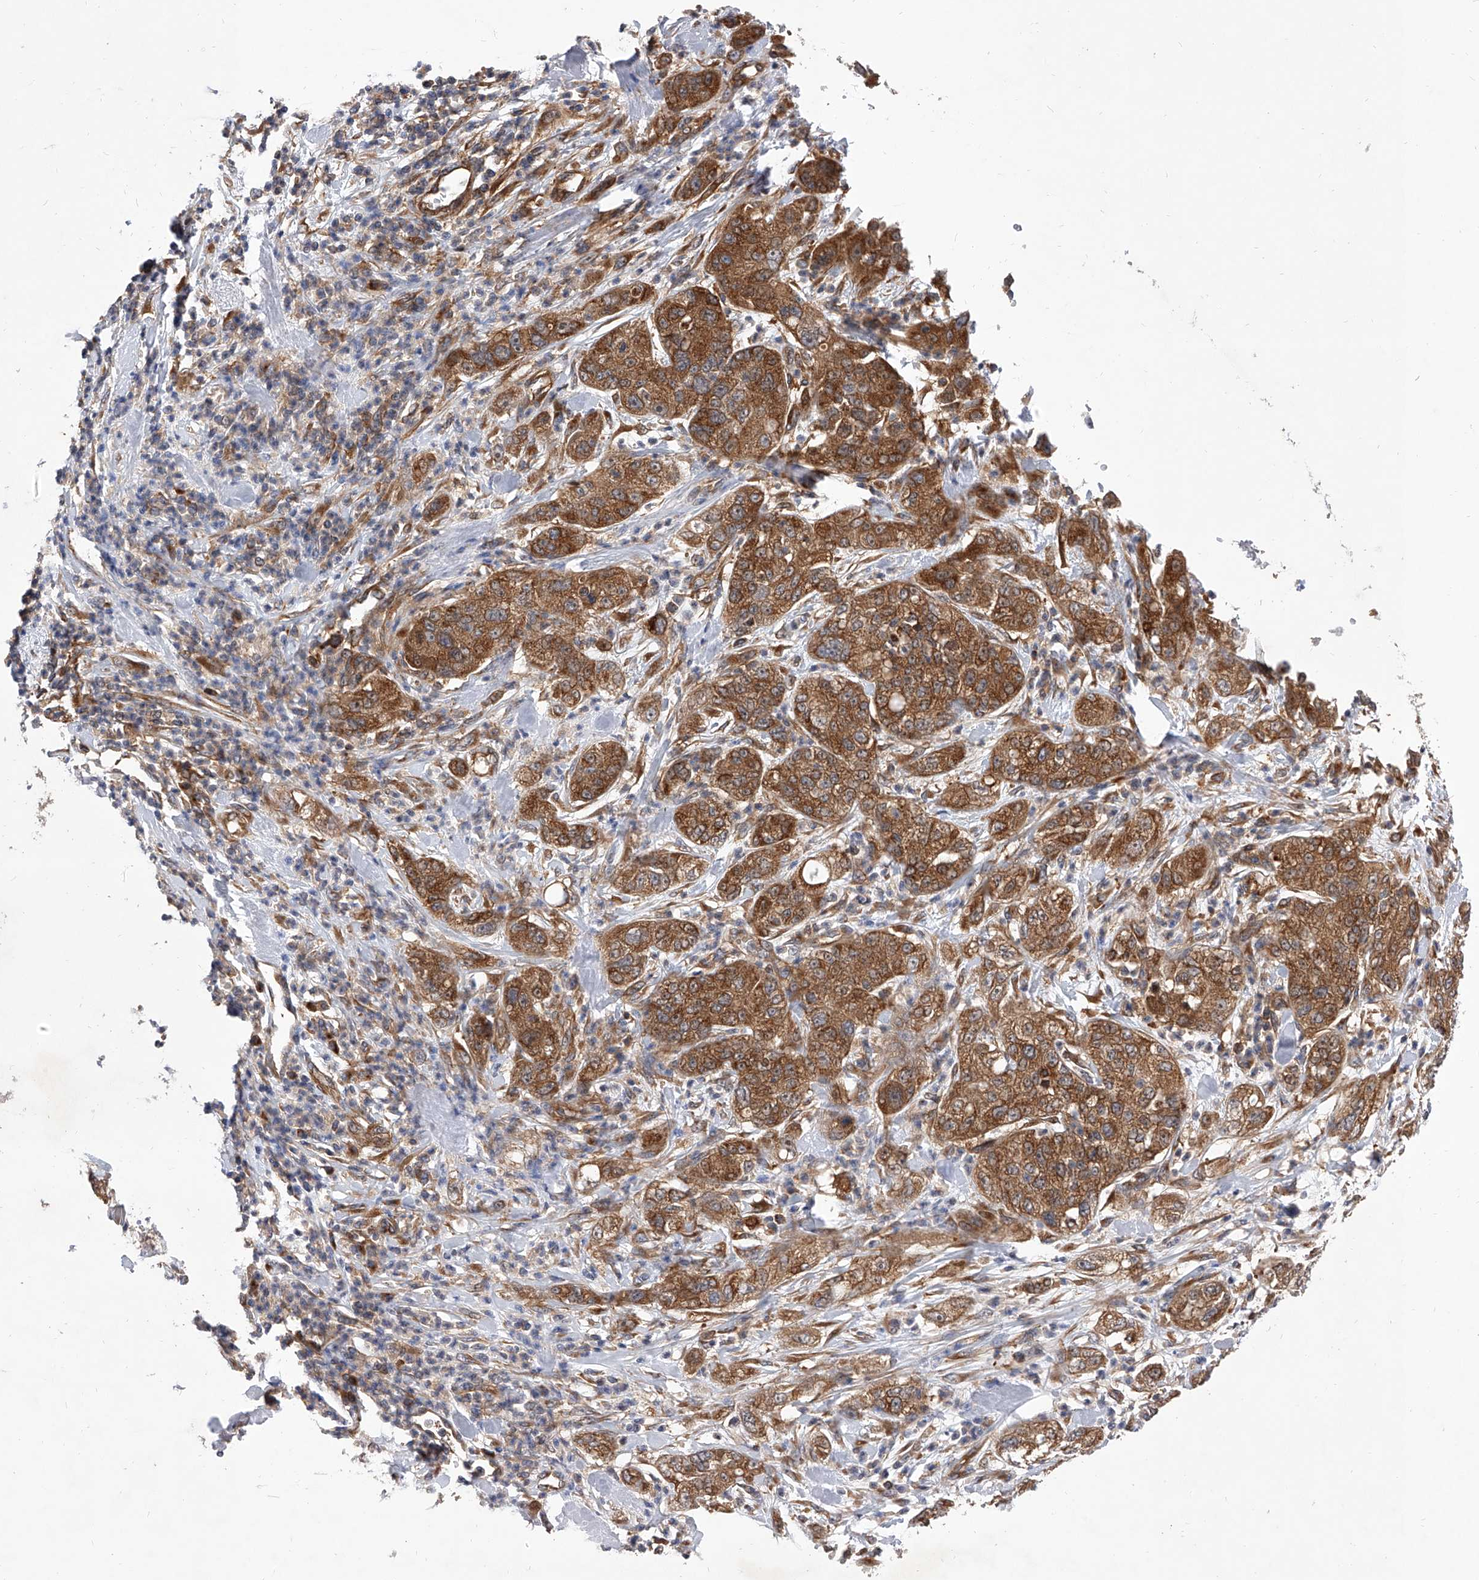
{"staining": {"intensity": "strong", "quantity": ">75%", "location": "cytoplasmic/membranous"}, "tissue": "pancreatic cancer", "cell_type": "Tumor cells", "image_type": "cancer", "snomed": [{"axis": "morphology", "description": "Adenocarcinoma, NOS"}, {"axis": "topography", "description": "Pancreas"}], "caption": "A brown stain labels strong cytoplasmic/membranous expression of a protein in human adenocarcinoma (pancreatic) tumor cells.", "gene": "CFAP410", "patient": {"sex": "female", "age": 78}}